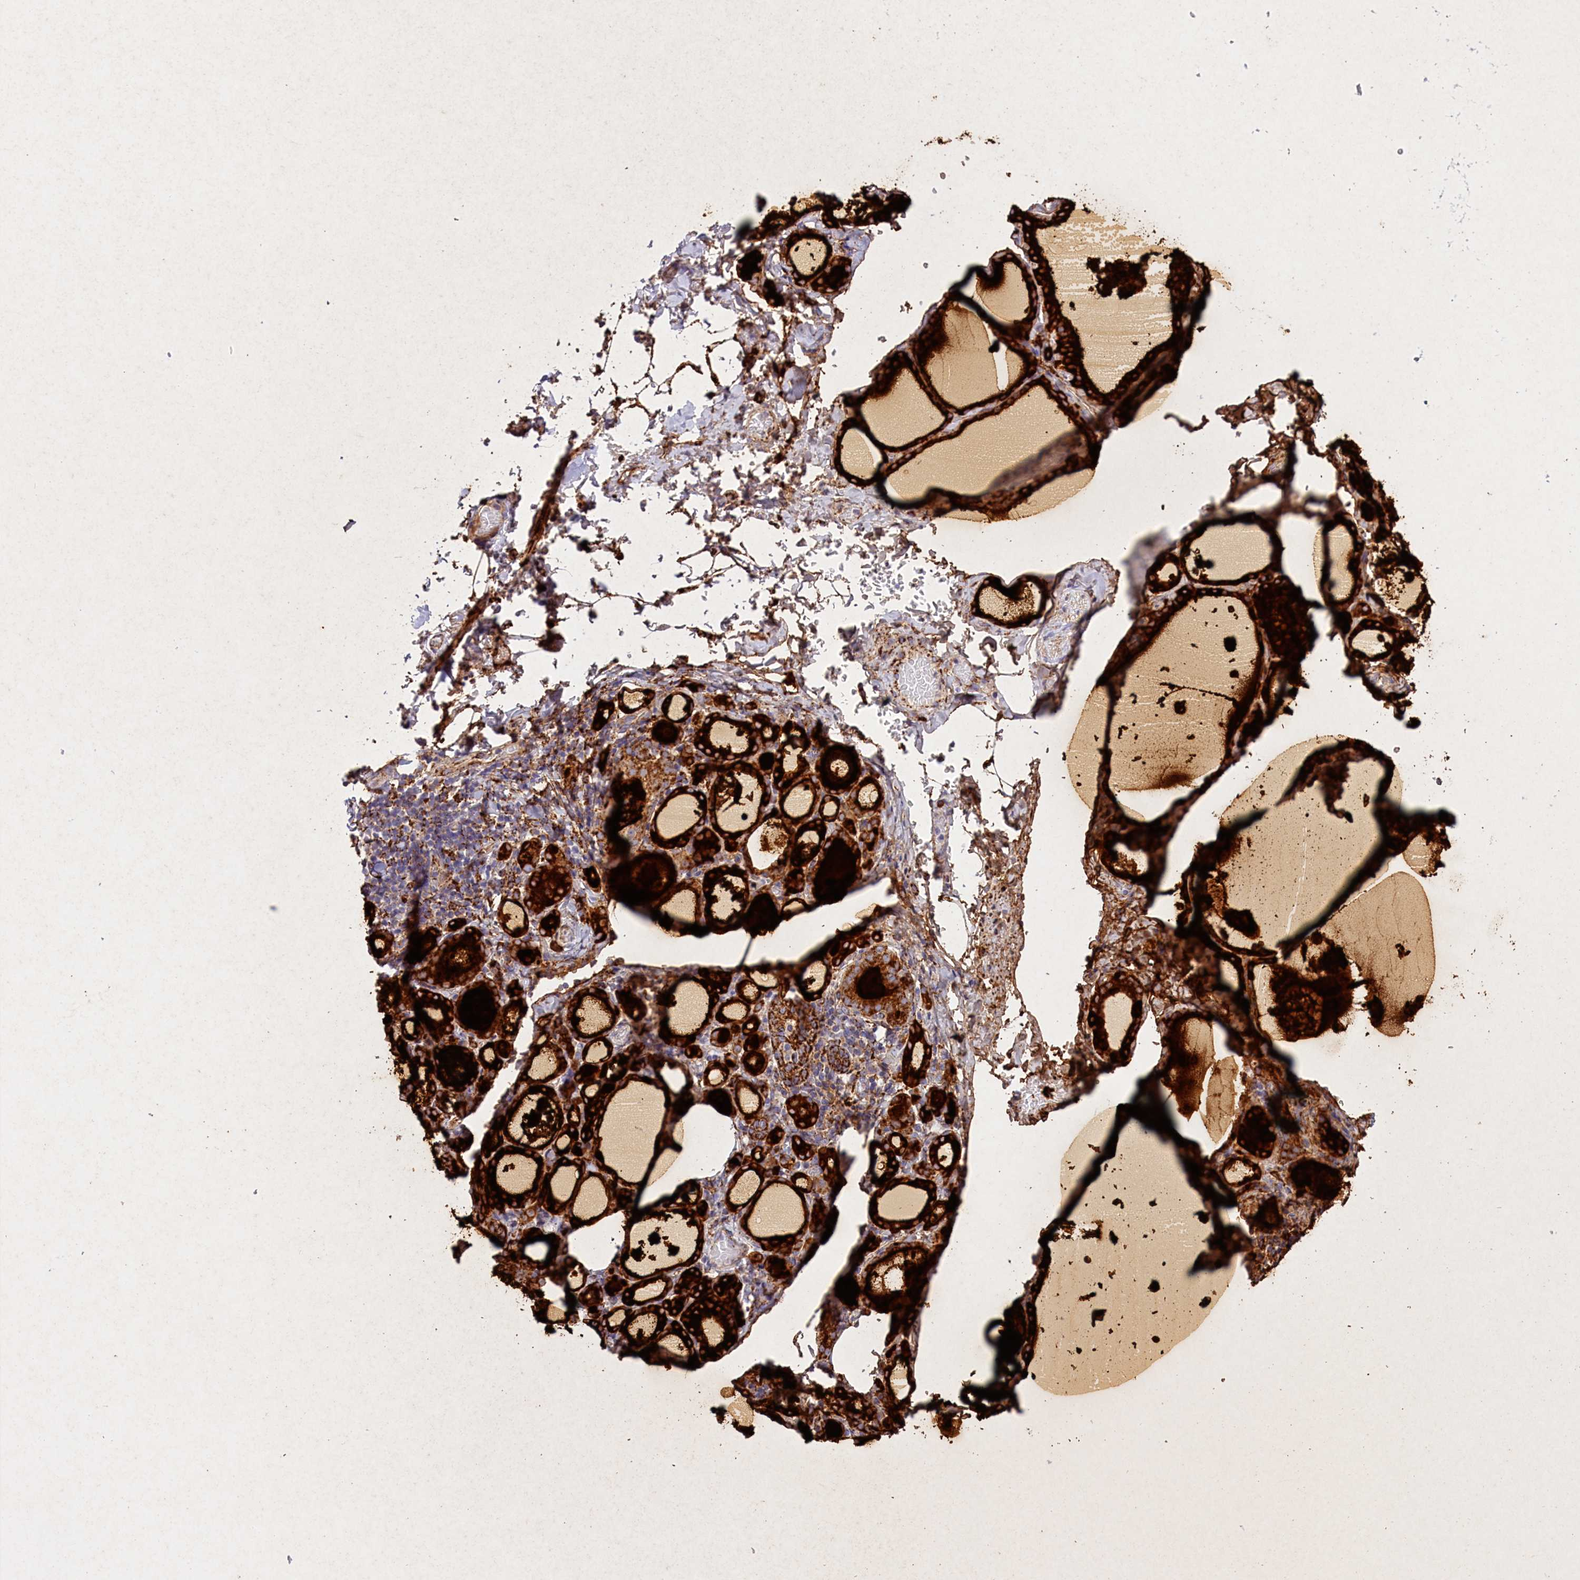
{"staining": {"intensity": "strong", "quantity": ">75%", "location": "cytoplasmic/membranous"}, "tissue": "thyroid gland", "cell_type": "Glandular cells", "image_type": "normal", "snomed": [{"axis": "morphology", "description": "Normal tissue, NOS"}, {"axis": "topography", "description": "Thyroid gland"}], "caption": "Brown immunohistochemical staining in benign thyroid gland reveals strong cytoplasmic/membranous positivity in approximately >75% of glandular cells. (DAB (3,3'-diaminobenzidine) = brown stain, brightfield microscopy at high magnification).", "gene": "AKTIP", "patient": {"sex": "male", "age": 56}}